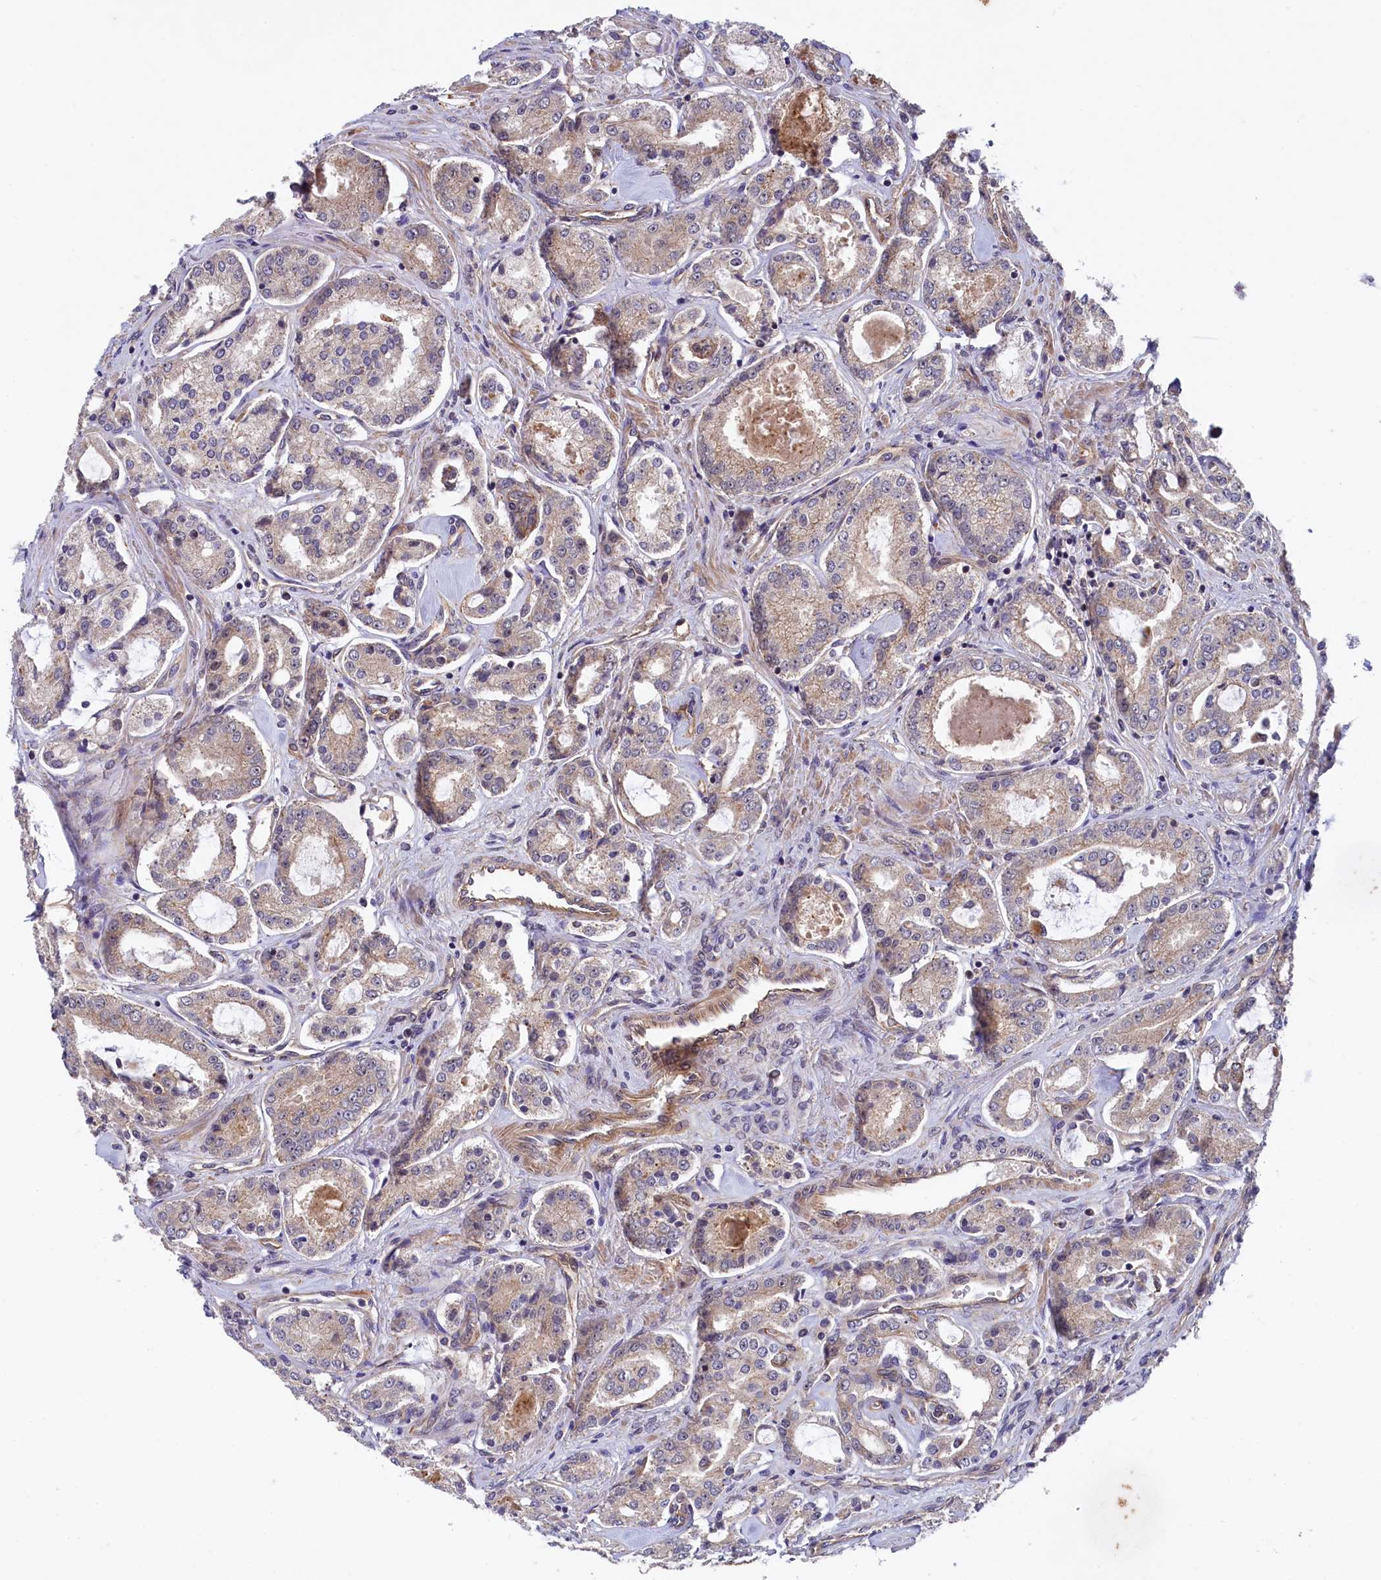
{"staining": {"intensity": "weak", "quantity": ">75%", "location": "cytoplasmic/membranous"}, "tissue": "prostate cancer", "cell_type": "Tumor cells", "image_type": "cancer", "snomed": [{"axis": "morphology", "description": "Adenocarcinoma, Low grade"}, {"axis": "topography", "description": "Prostate"}], "caption": "Adenocarcinoma (low-grade) (prostate) was stained to show a protein in brown. There is low levels of weak cytoplasmic/membranous expression in about >75% of tumor cells. (brown staining indicates protein expression, while blue staining denotes nuclei).", "gene": "ARL14EP", "patient": {"sex": "male", "age": 68}}